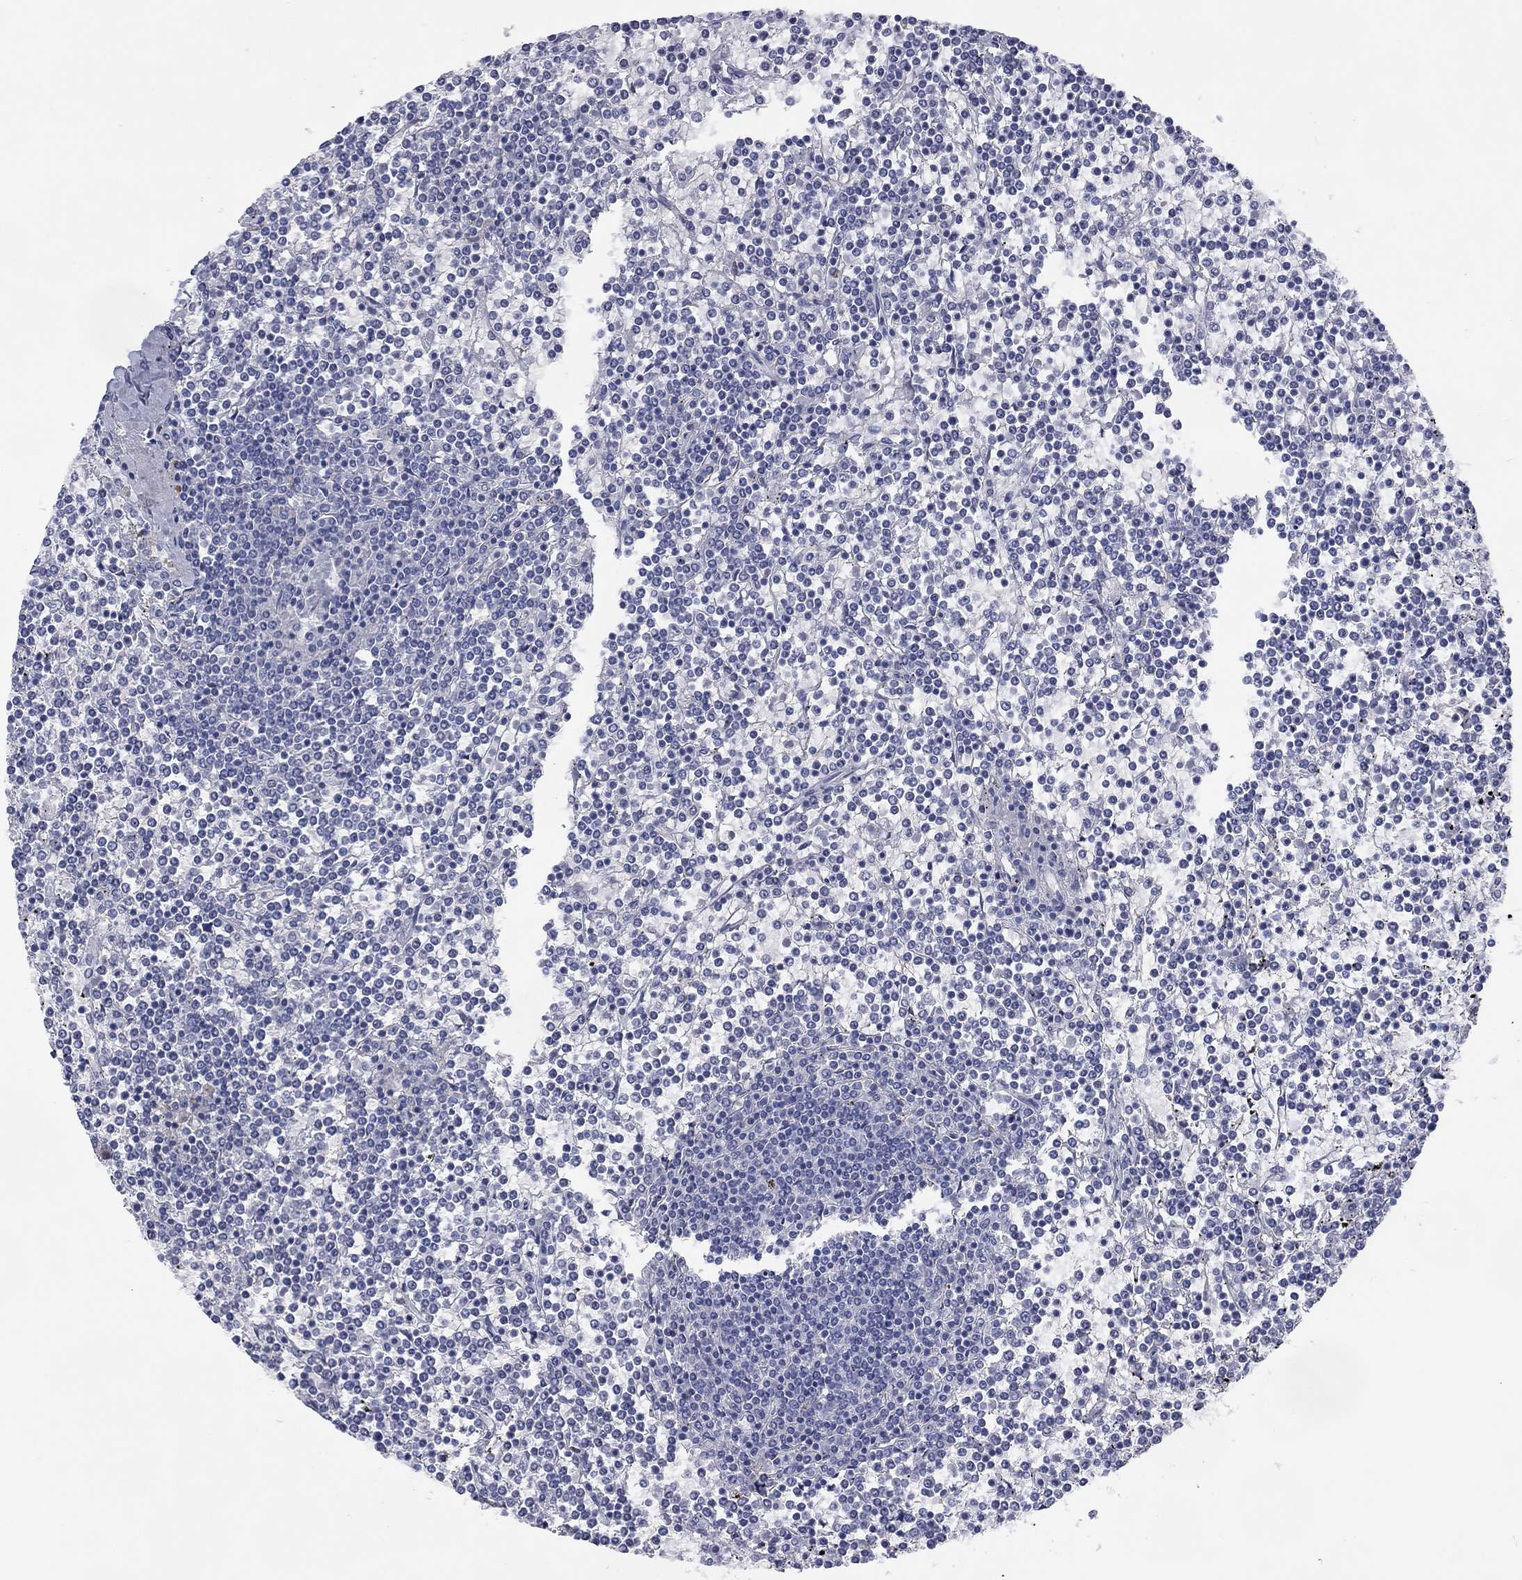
{"staining": {"intensity": "negative", "quantity": "none", "location": "none"}, "tissue": "lymphoma", "cell_type": "Tumor cells", "image_type": "cancer", "snomed": [{"axis": "morphology", "description": "Malignant lymphoma, non-Hodgkin's type, Low grade"}, {"axis": "topography", "description": "Spleen"}], "caption": "Histopathology image shows no protein expression in tumor cells of lymphoma tissue.", "gene": "MGST3", "patient": {"sex": "female", "age": 19}}